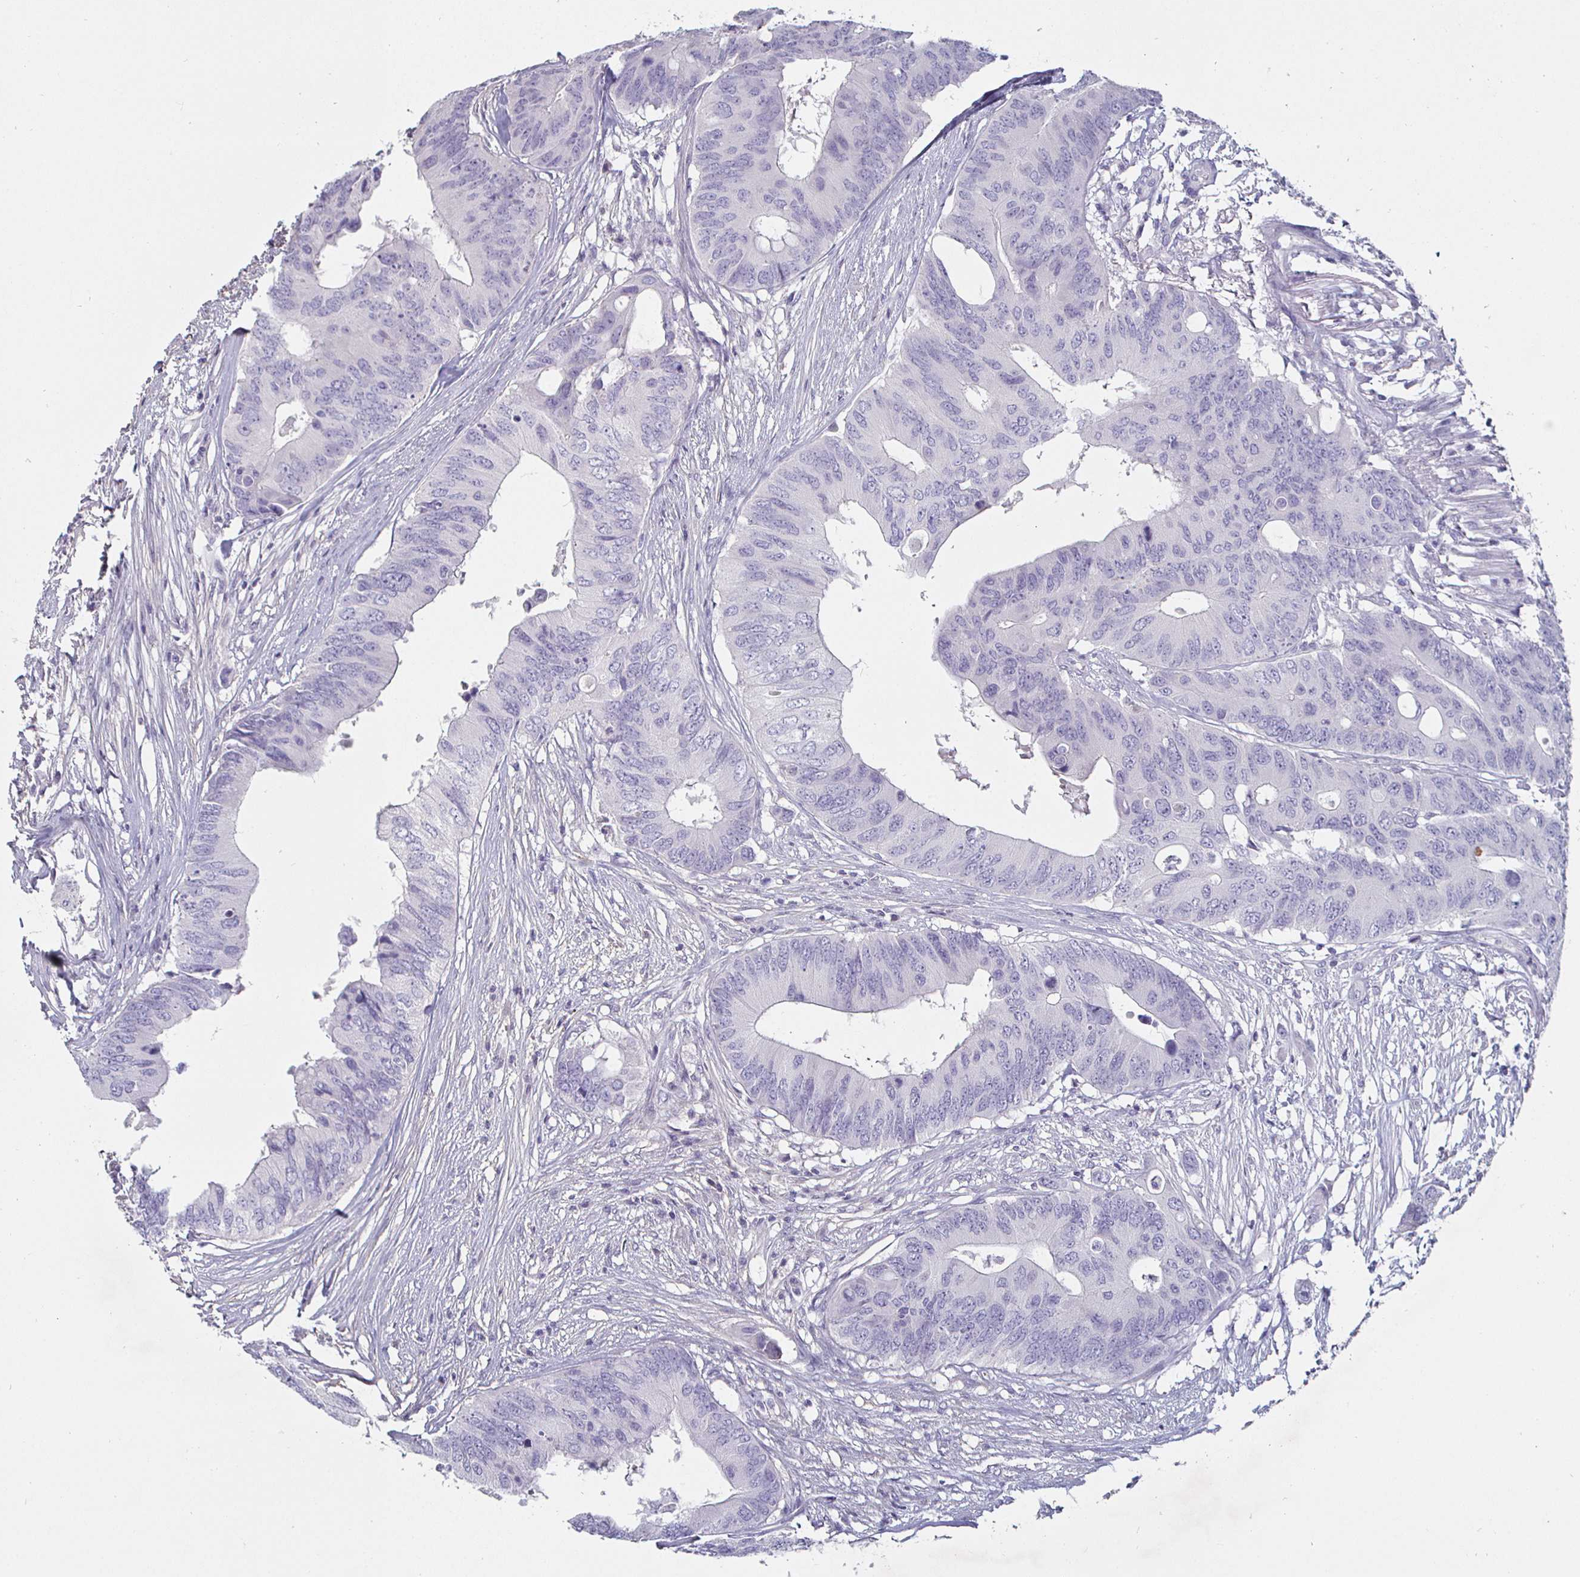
{"staining": {"intensity": "negative", "quantity": "none", "location": "none"}, "tissue": "colorectal cancer", "cell_type": "Tumor cells", "image_type": "cancer", "snomed": [{"axis": "morphology", "description": "Adenocarcinoma, NOS"}, {"axis": "topography", "description": "Colon"}], "caption": "Protein analysis of colorectal cancer reveals no significant positivity in tumor cells. The staining is performed using DAB (3,3'-diaminobenzidine) brown chromogen with nuclei counter-stained in using hematoxylin.", "gene": "ENPP1", "patient": {"sex": "male", "age": 71}}